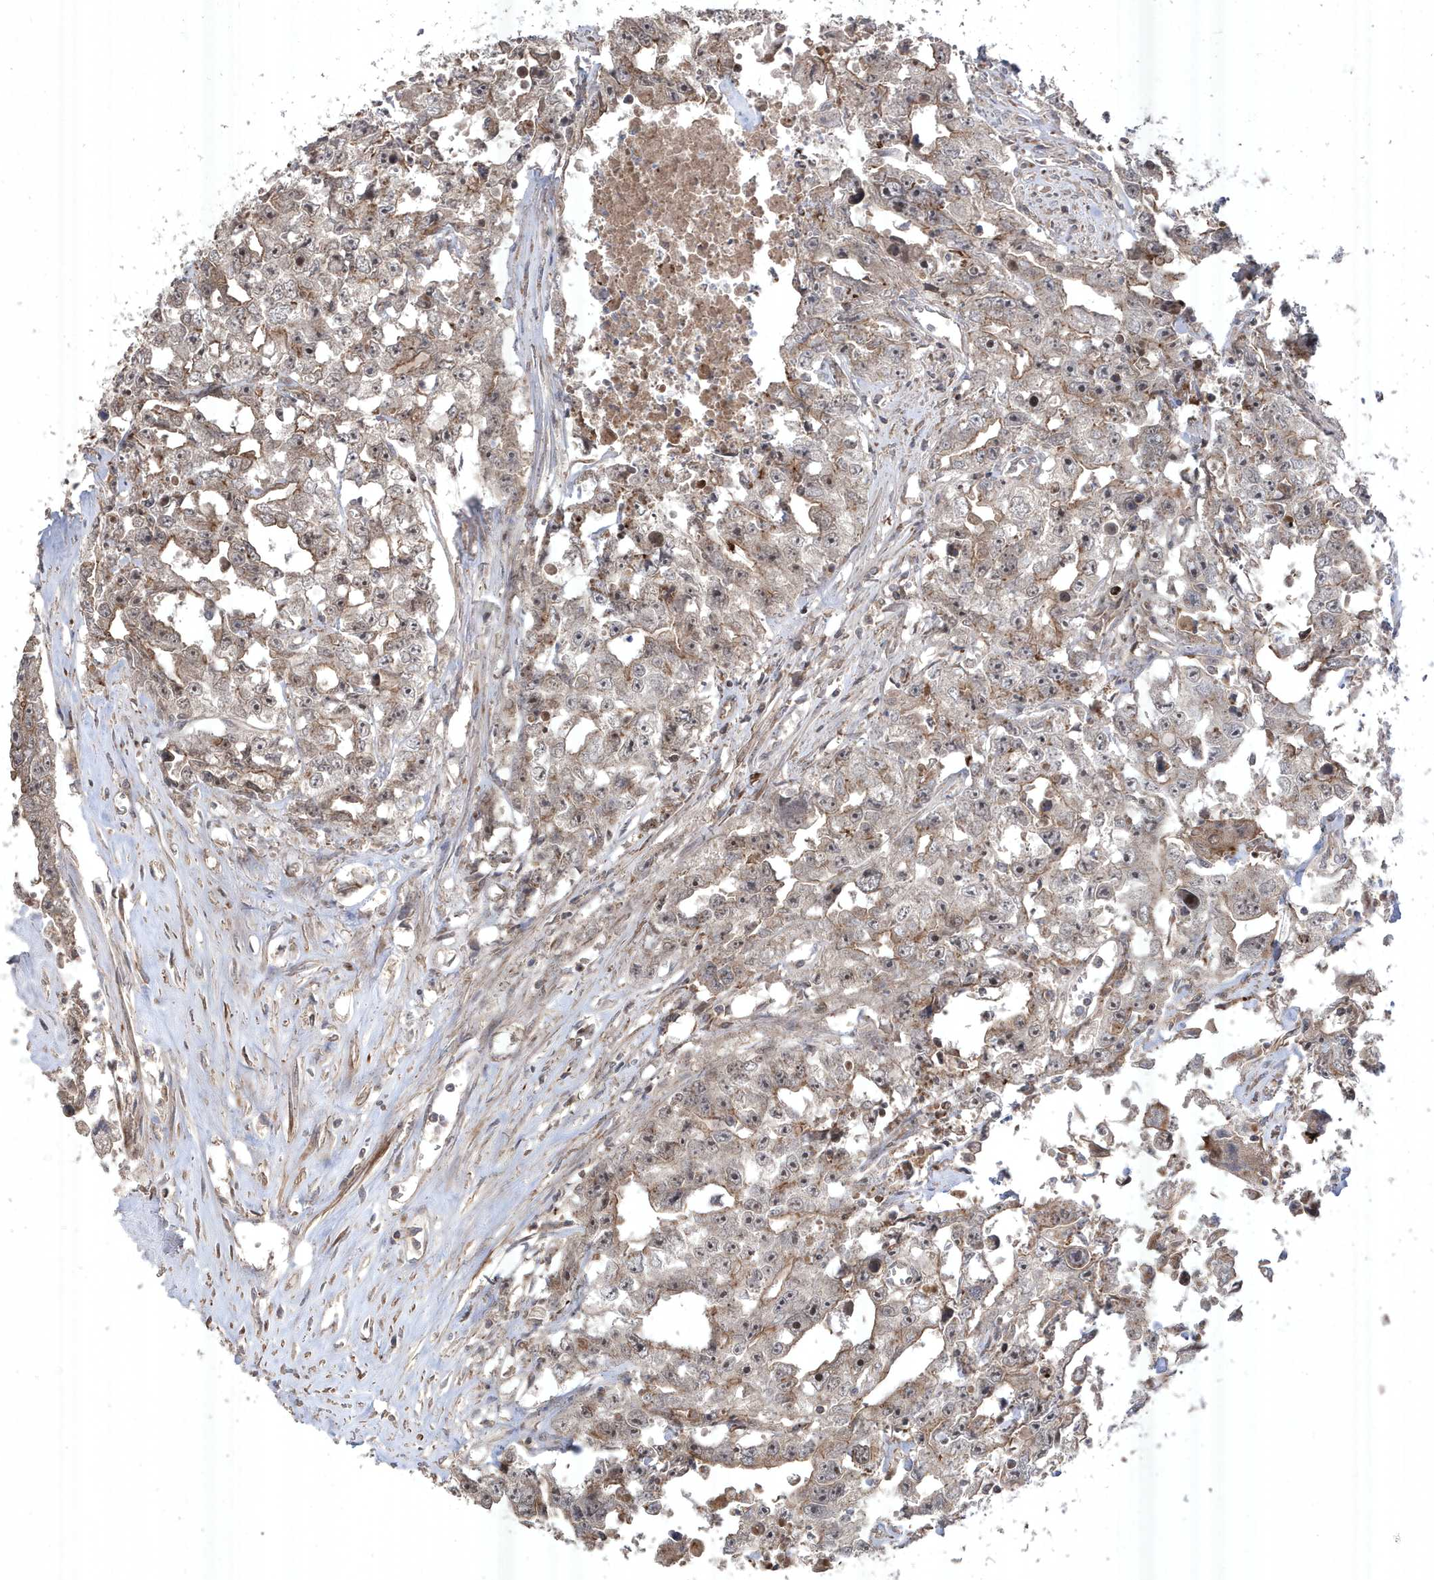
{"staining": {"intensity": "moderate", "quantity": "<25%", "location": "cytoplasmic/membranous"}, "tissue": "testis cancer", "cell_type": "Tumor cells", "image_type": "cancer", "snomed": [{"axis": "morphology", "description": "Seminoma, NOS"}, {"axis": "morphology", "description": "Carcinoma, Embryonal, NOS"}, {"axis": "topography", "description": "Testis"}], "caption": "Immunohistochemical staining of human seminoma (testis) reveals low levels of moderate cytoplasmic/membranous protein positivity in approximately <25% of tumor cells. Using DAB (brown) and hematoxylin (blue) stains, captured at high magnification using brightfield microscopy.", "gene": "CETN3", "patient": {"sex": "male", "age": 43}}